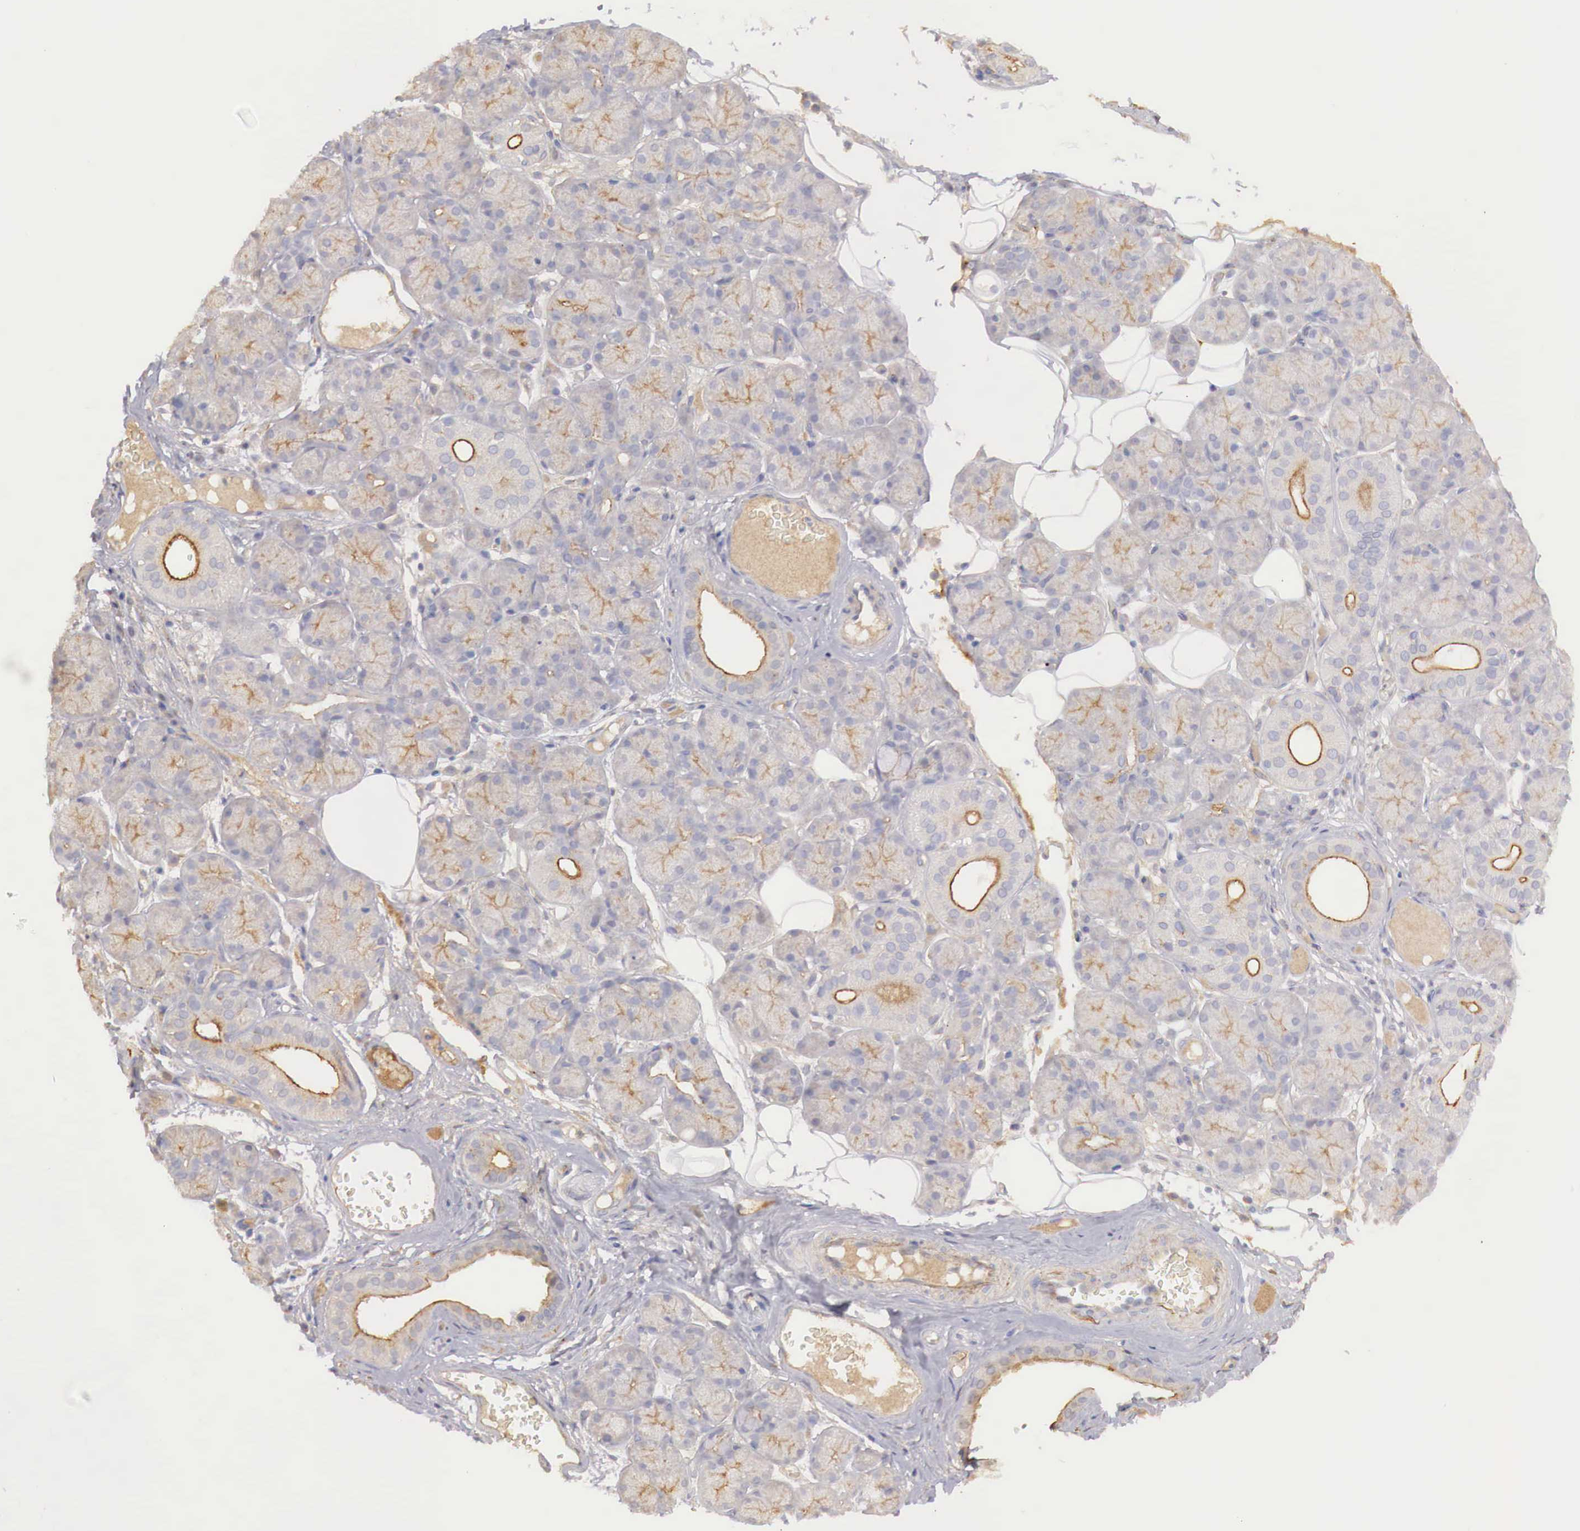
{"staining": {"intensity": "weak", "quantity": "25%-75%", "location": "cytoplasmic/membranous"}, "tissue": "salivary gland", "cell_type": "Glandular cells", "image_type": "normal", "snomed": [{"axis": "morphology", "description": "Normal tissue, NOS"}, {"axis": "topography", "description": "Salivary gland"}], "caption": "Immunohistochemical staining of unremarkable salivary gland demonstrates 25%-75% levels of weak cytoplasmic/membranous protein expression in about 25%-75% of glandular cells.", "gene": "KLHDC7B", "patient": {"sex": "male", "age": 54}}